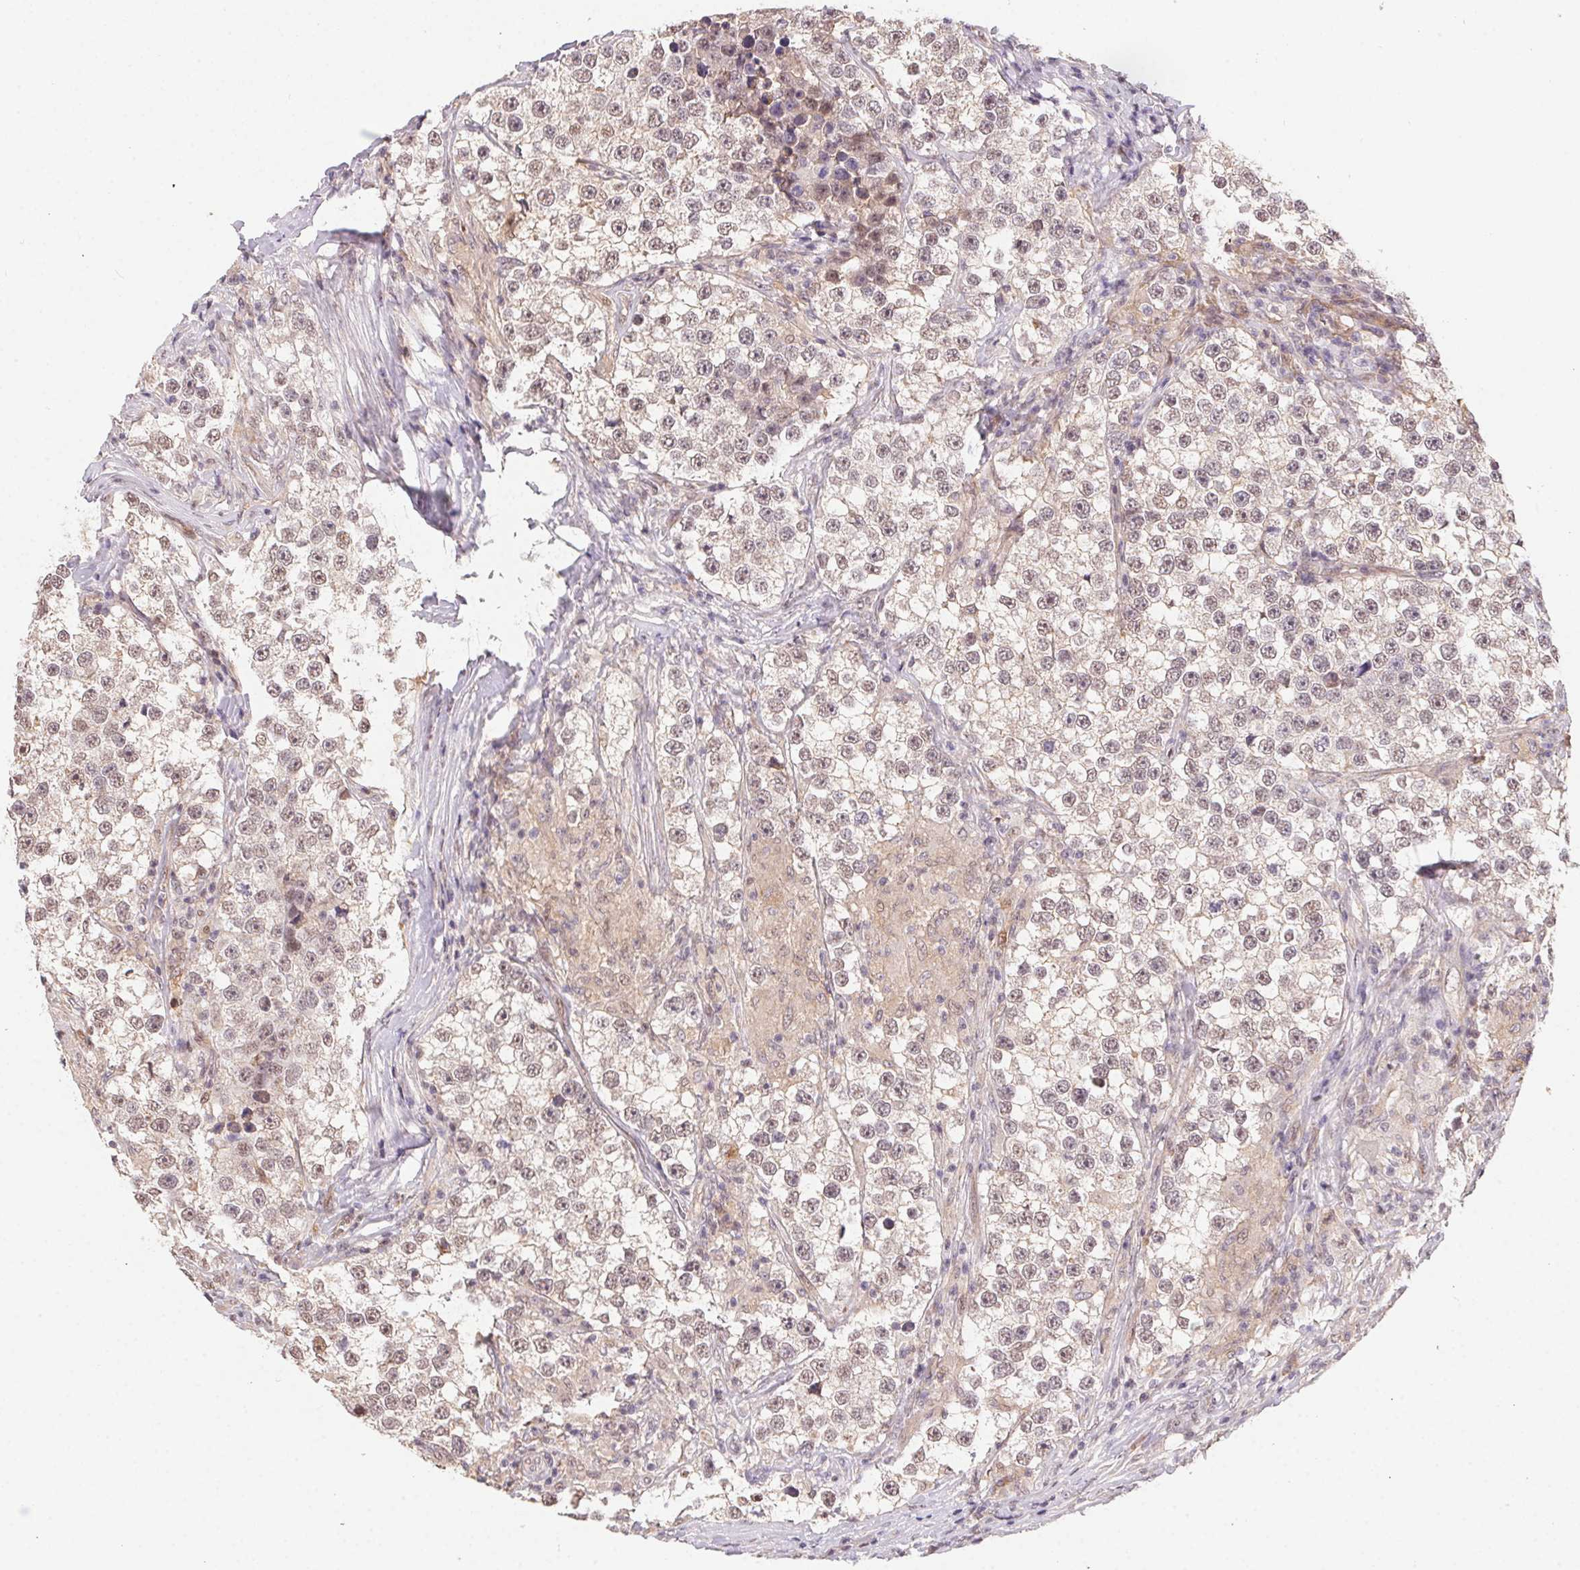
{"staining": {"intensity": "weak", "quantity": ">75%", "location": "cytoplasmic/membranous,nuclear"}, "tissue": "testis cancer", "cell_type": "Tumor cells", "image_type": "cancer", "snomed": [{"axis": "morphology", "description": "Seminoma, NOS"}, {"axis": "topography", "description": "Testis"}], "caption": "Testis cancer (seminoma) stained with immunohistochemistry demonstrates weak cytoplasmic/membranous and nuclear staining in about >75% of tumor cells. (DAB = brown stain, brightfield microscopy at high magnification).", "gene": "SLC52A2", "patient": {"sex": "male", "age": 46}}